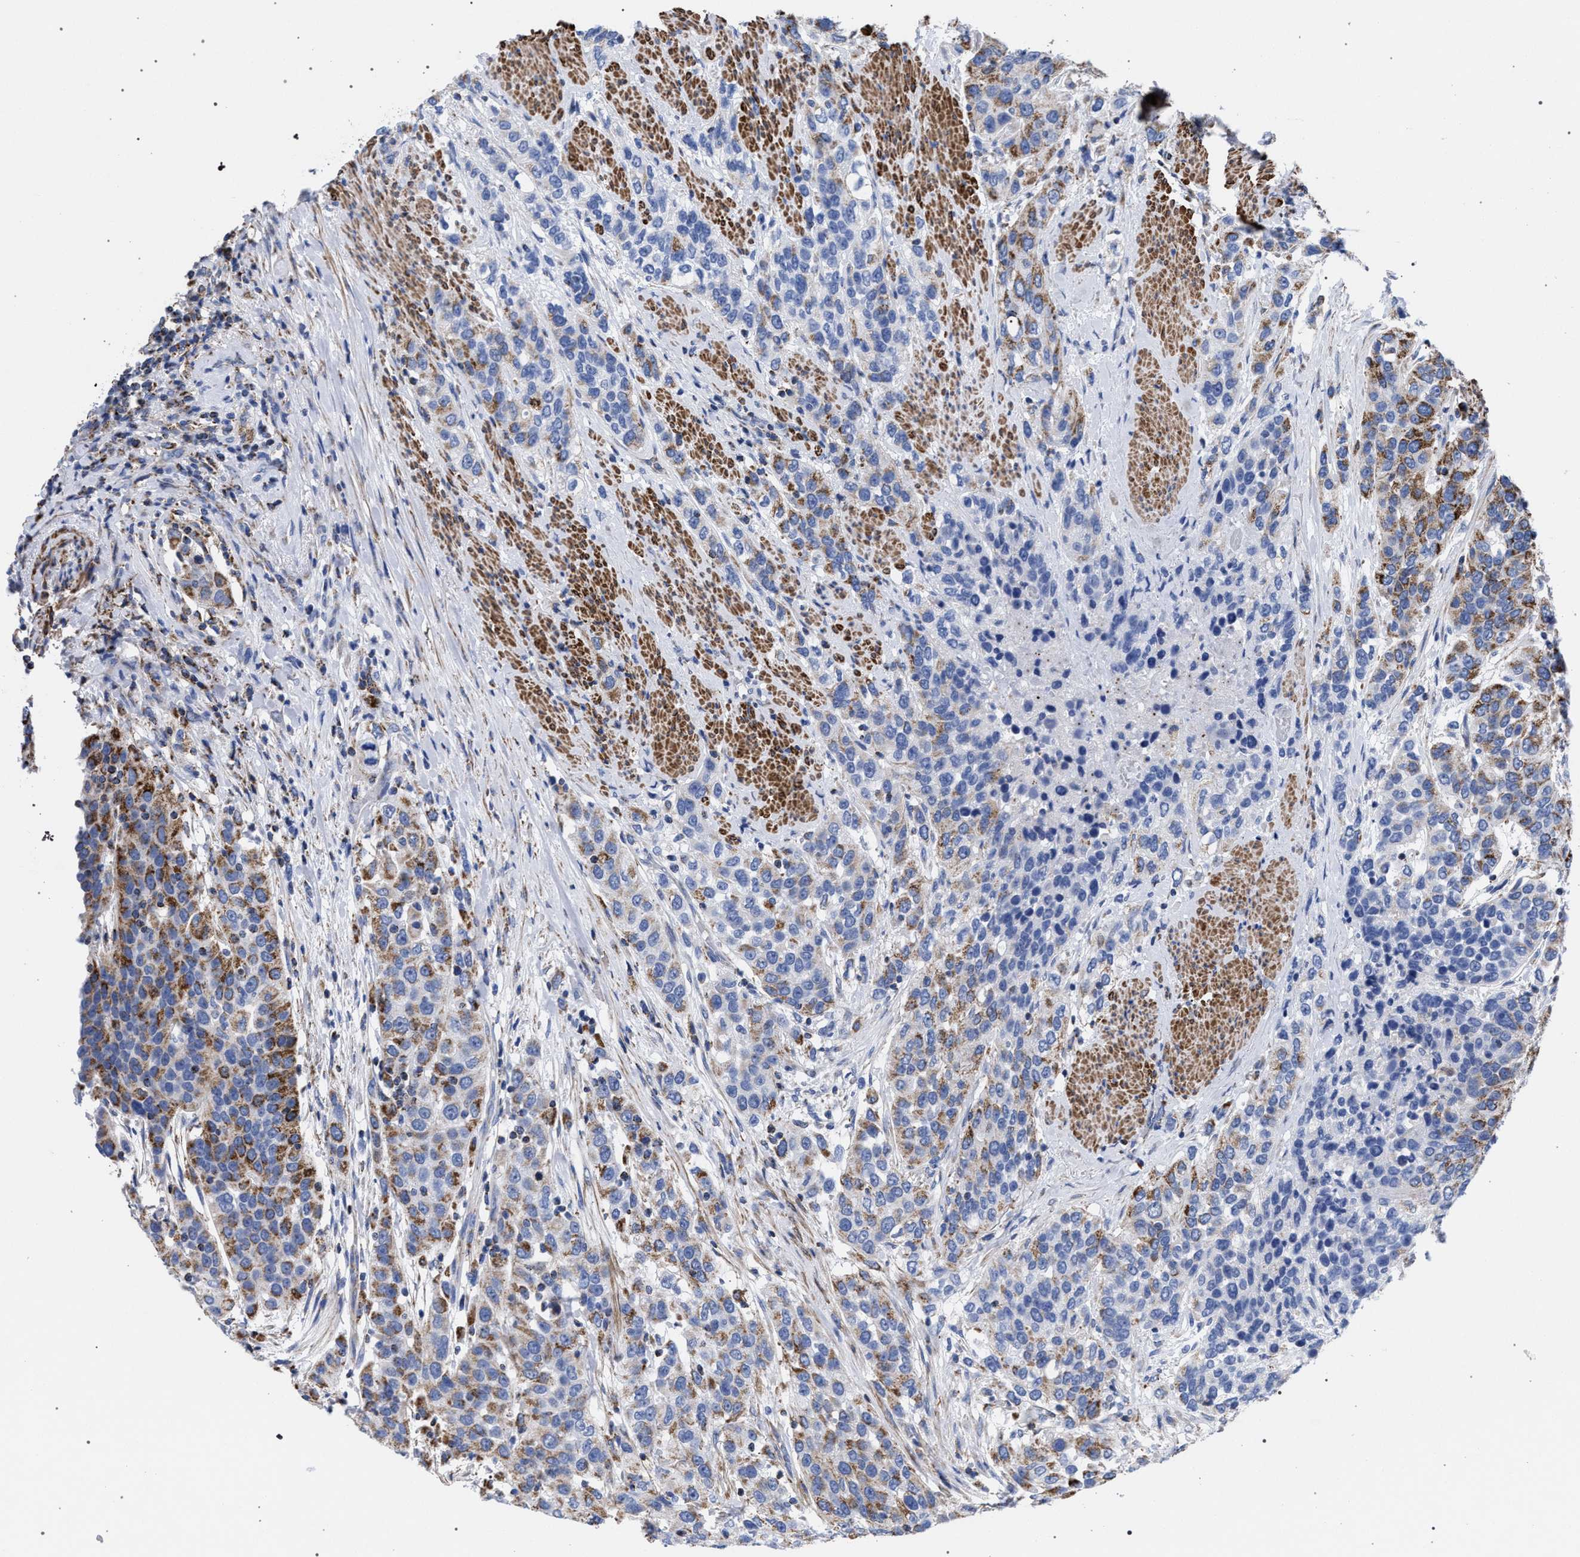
{"staining": {"intensity": "moderate", "quantity": "25%-75%", "location": "cytoplasmic/membranous"}, "tissue": "urothelial cancer", "cell_type": "Tumor cells", "image_type": "cancer", "snomed": [{"axis": "morphology", "description": "Urothelial carcinoma, High grade"}, {"axis": "topography", "description": "Urinary bladder"}], "caption": "This is an image of IHC staining of high-grade urothelial carcinoma, which shows moderate staining in the cytoplasmic/membranous of tumor cells.", "gene": "ACADS", "patient": {"sex": "female", "age": 80}}